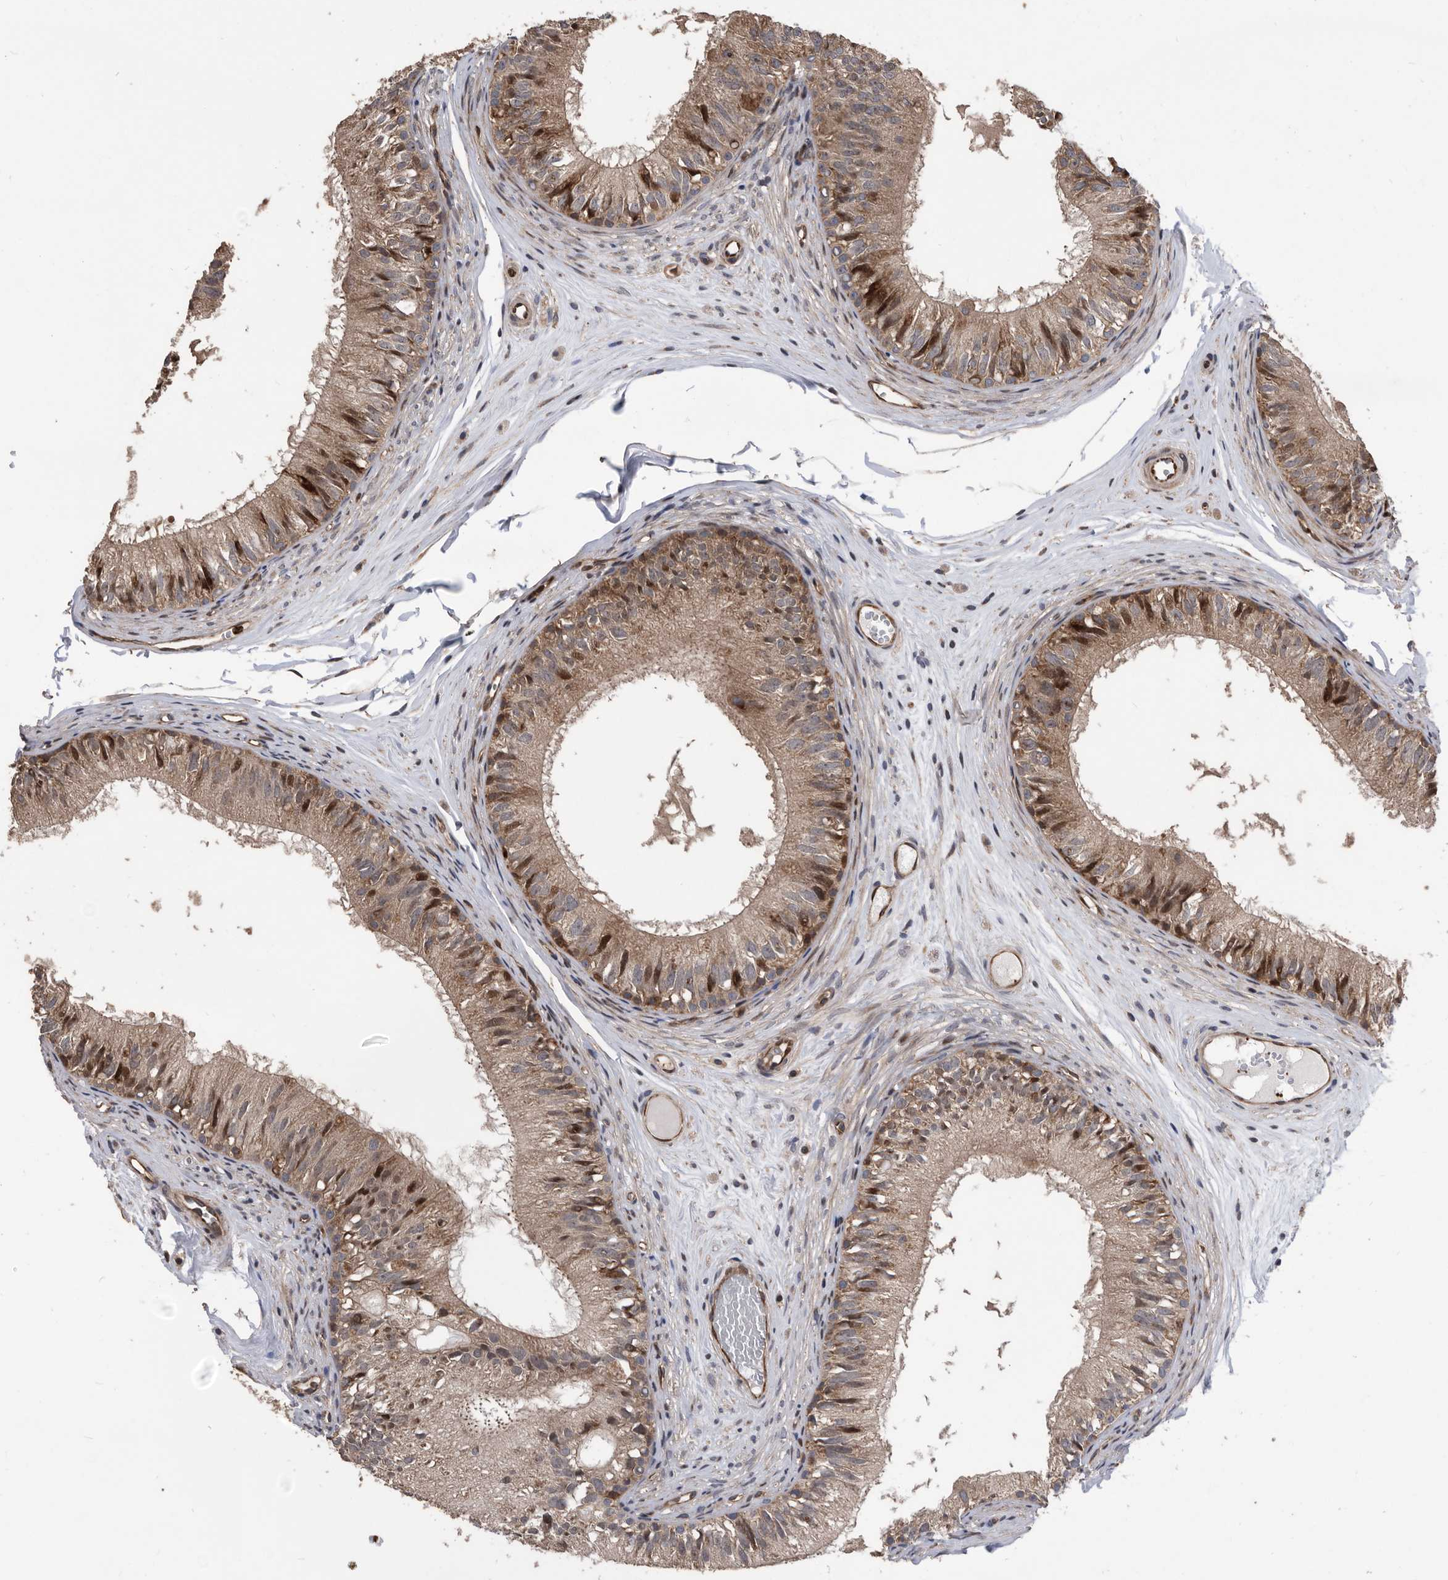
{"staining": {"intensity": "moderate", "quantity": "25%-75%", "location": "cytoplasmic/membranous"}, "tissue": "epididymis", "cell_type": "Glandular cells", "image_type": "normal", "snomed": [{"axis": "morphology", "description": "Normal tissue, NOS"}, {"axis": "morphology", "description": "Seminoma in situ"}, {"axis": "topography", "description": "Testis"}, {"axis": "topography", "description": "Epididymis"}], "caption": "Glandular cells reveal moderate cytoplasmic/membranous expression in approximately 25%-75% of cells in normal epididymis. Using DAB (3,3'-diaminobenzidine) (brown) and hematoxylin (blue) stains, captured at high magnification using brightfield microscopy.", "gene": "SERINC2", "patient": {"sex": "male", "age": 28}}